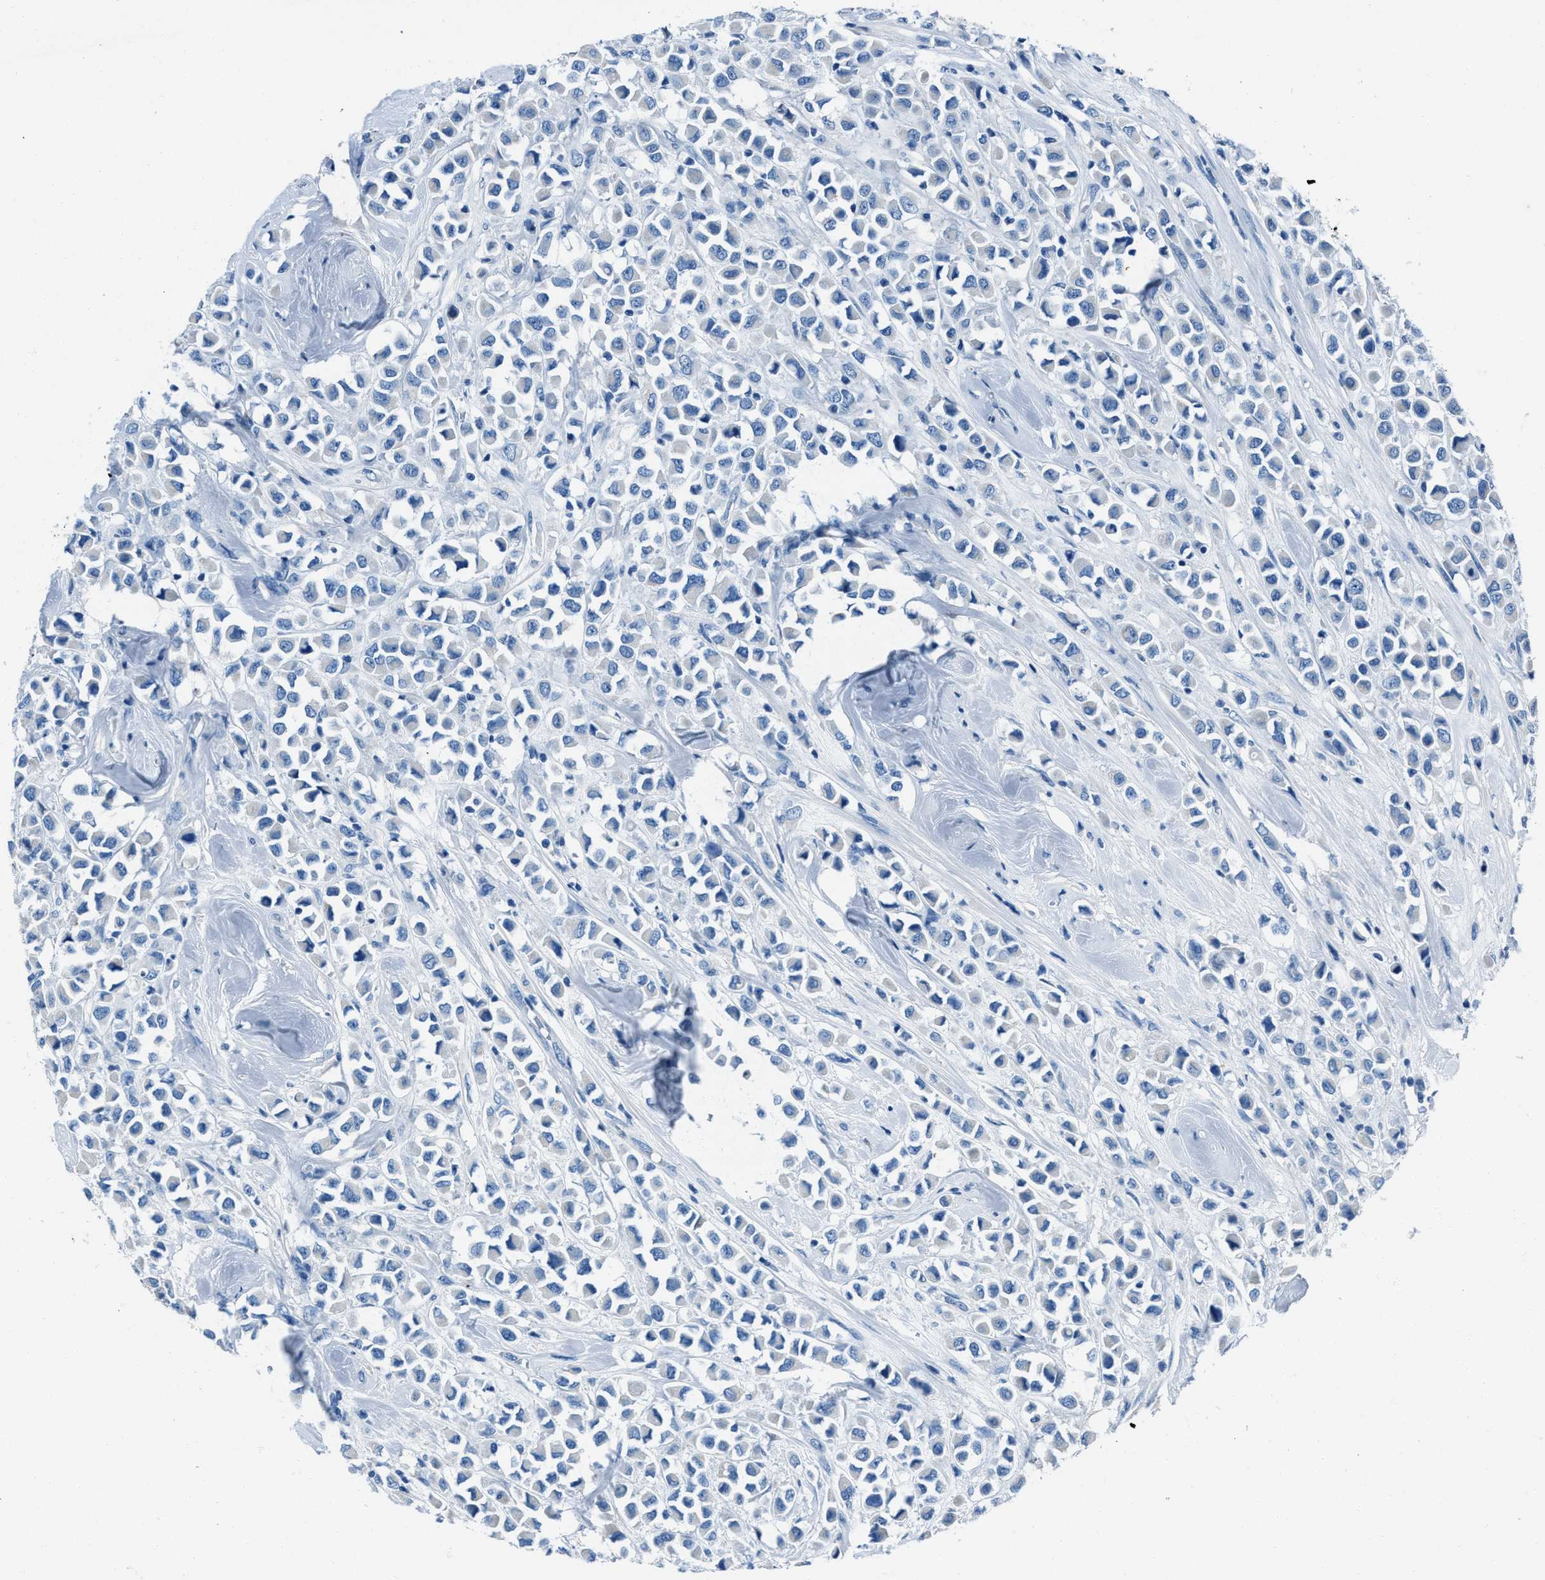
{"staining": {"intensity": "negative", "quantity": "none", "location": "none"}, "tissue": "breast cancer", "cell_type": "Tumor cells", "image_type": "cancer", "snomed": [{"axis": "morphology", "description": "Duct carcinoma"}, {"axis": "topography", "description": "Breast"}], "caption": "An immunohistochemistry image of breast infiltrating ductal carcinoma is shown. There is no staining in tumor cells of breast infiltrating ductal carcinoma.", "gene": "AMACR", "patient": {"sex": "female", "age": 61}}